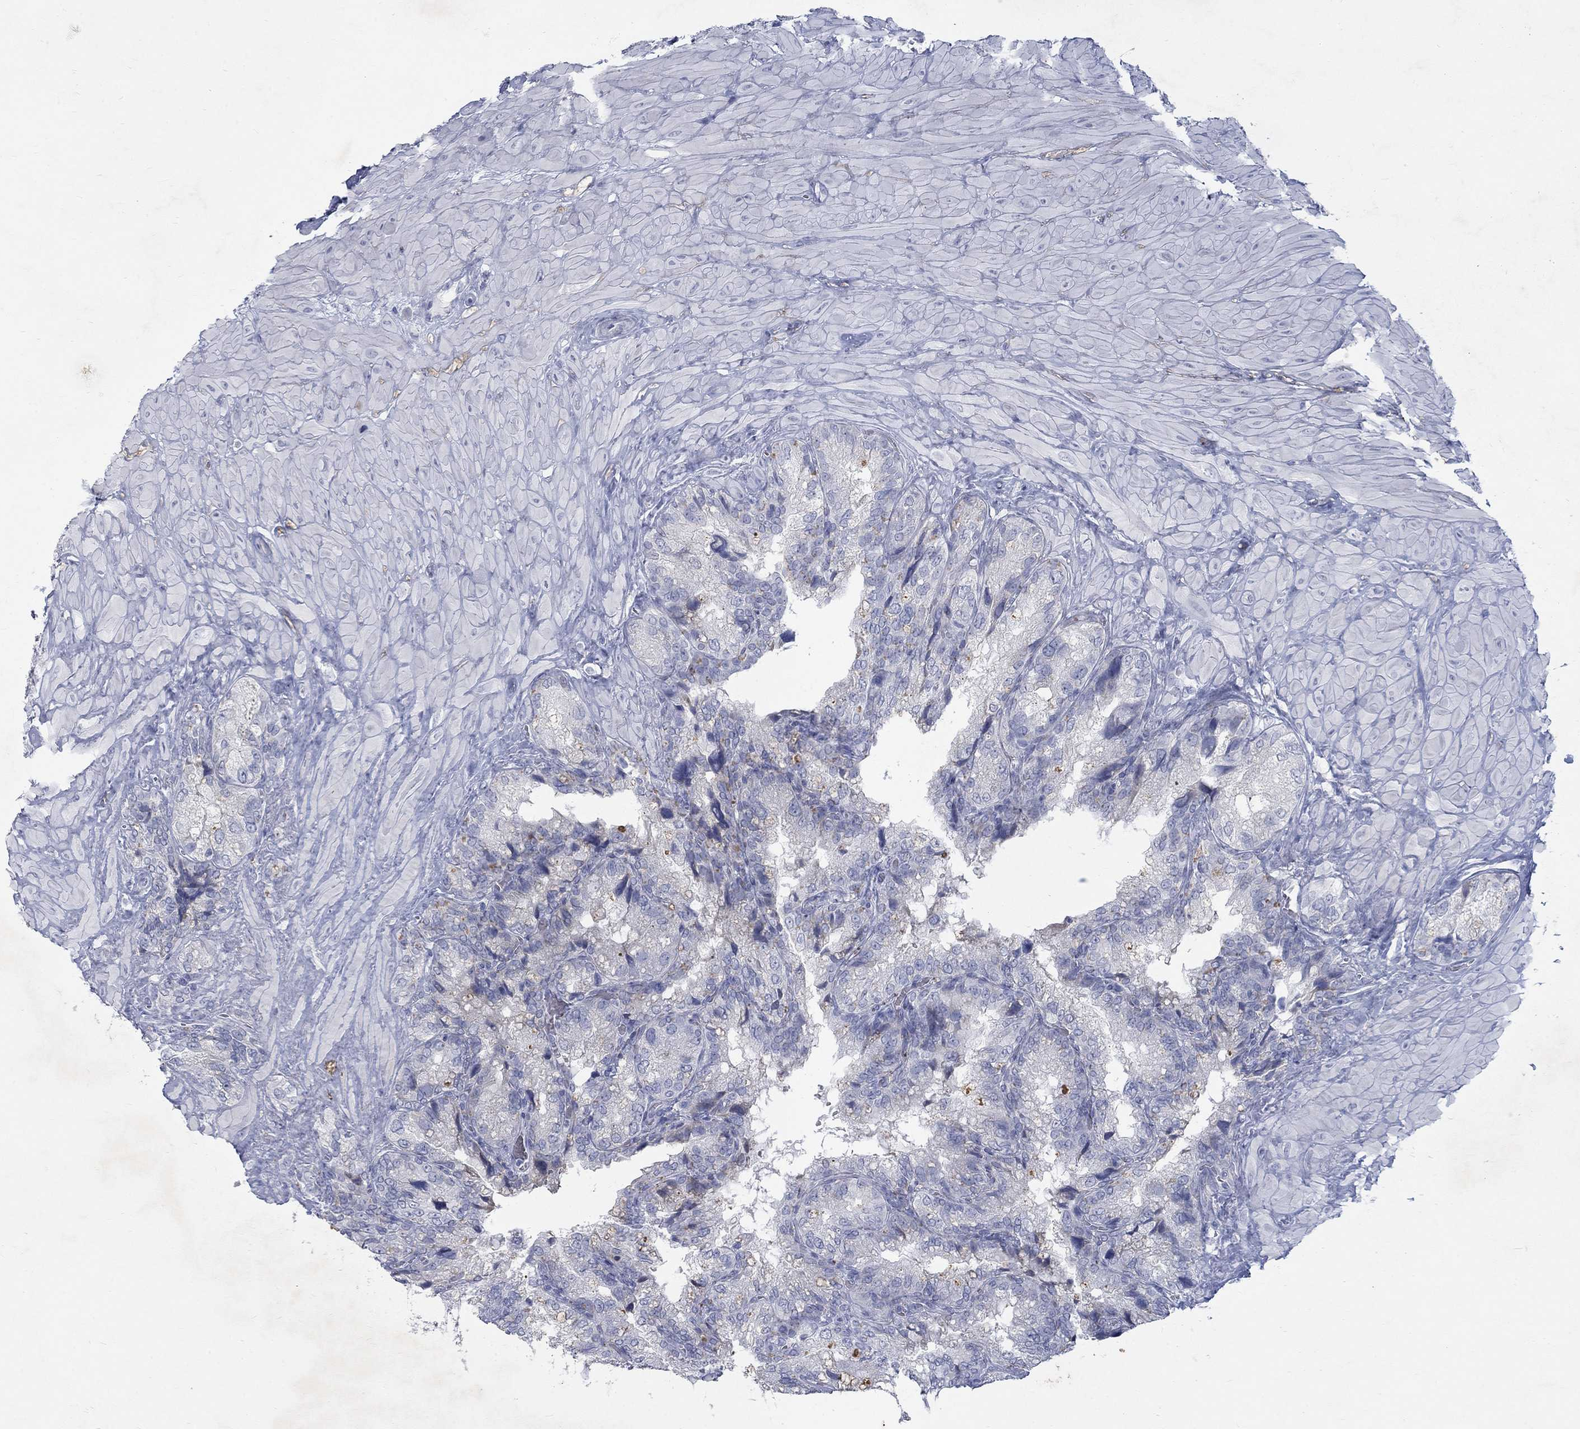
{"staining": {"intensity": "negative", "quantity": "none", "location": "none"}, "tissue": "prostate cancer", "cell_type": "Tumor cells", "image_type": "cancer", "snomed": [{"axis": "morphology", "description": "Adenocarcinoma, NOS"}, {"axis": "topography", "description": "Prostate and seminal vesicle, NOS"}], "caption": "The image exhibits no significant staining in tumor cells of adenocarcinoma (prostate).", "gene": "RFTN2", "patient": {"sex": "male", "age": 62}}